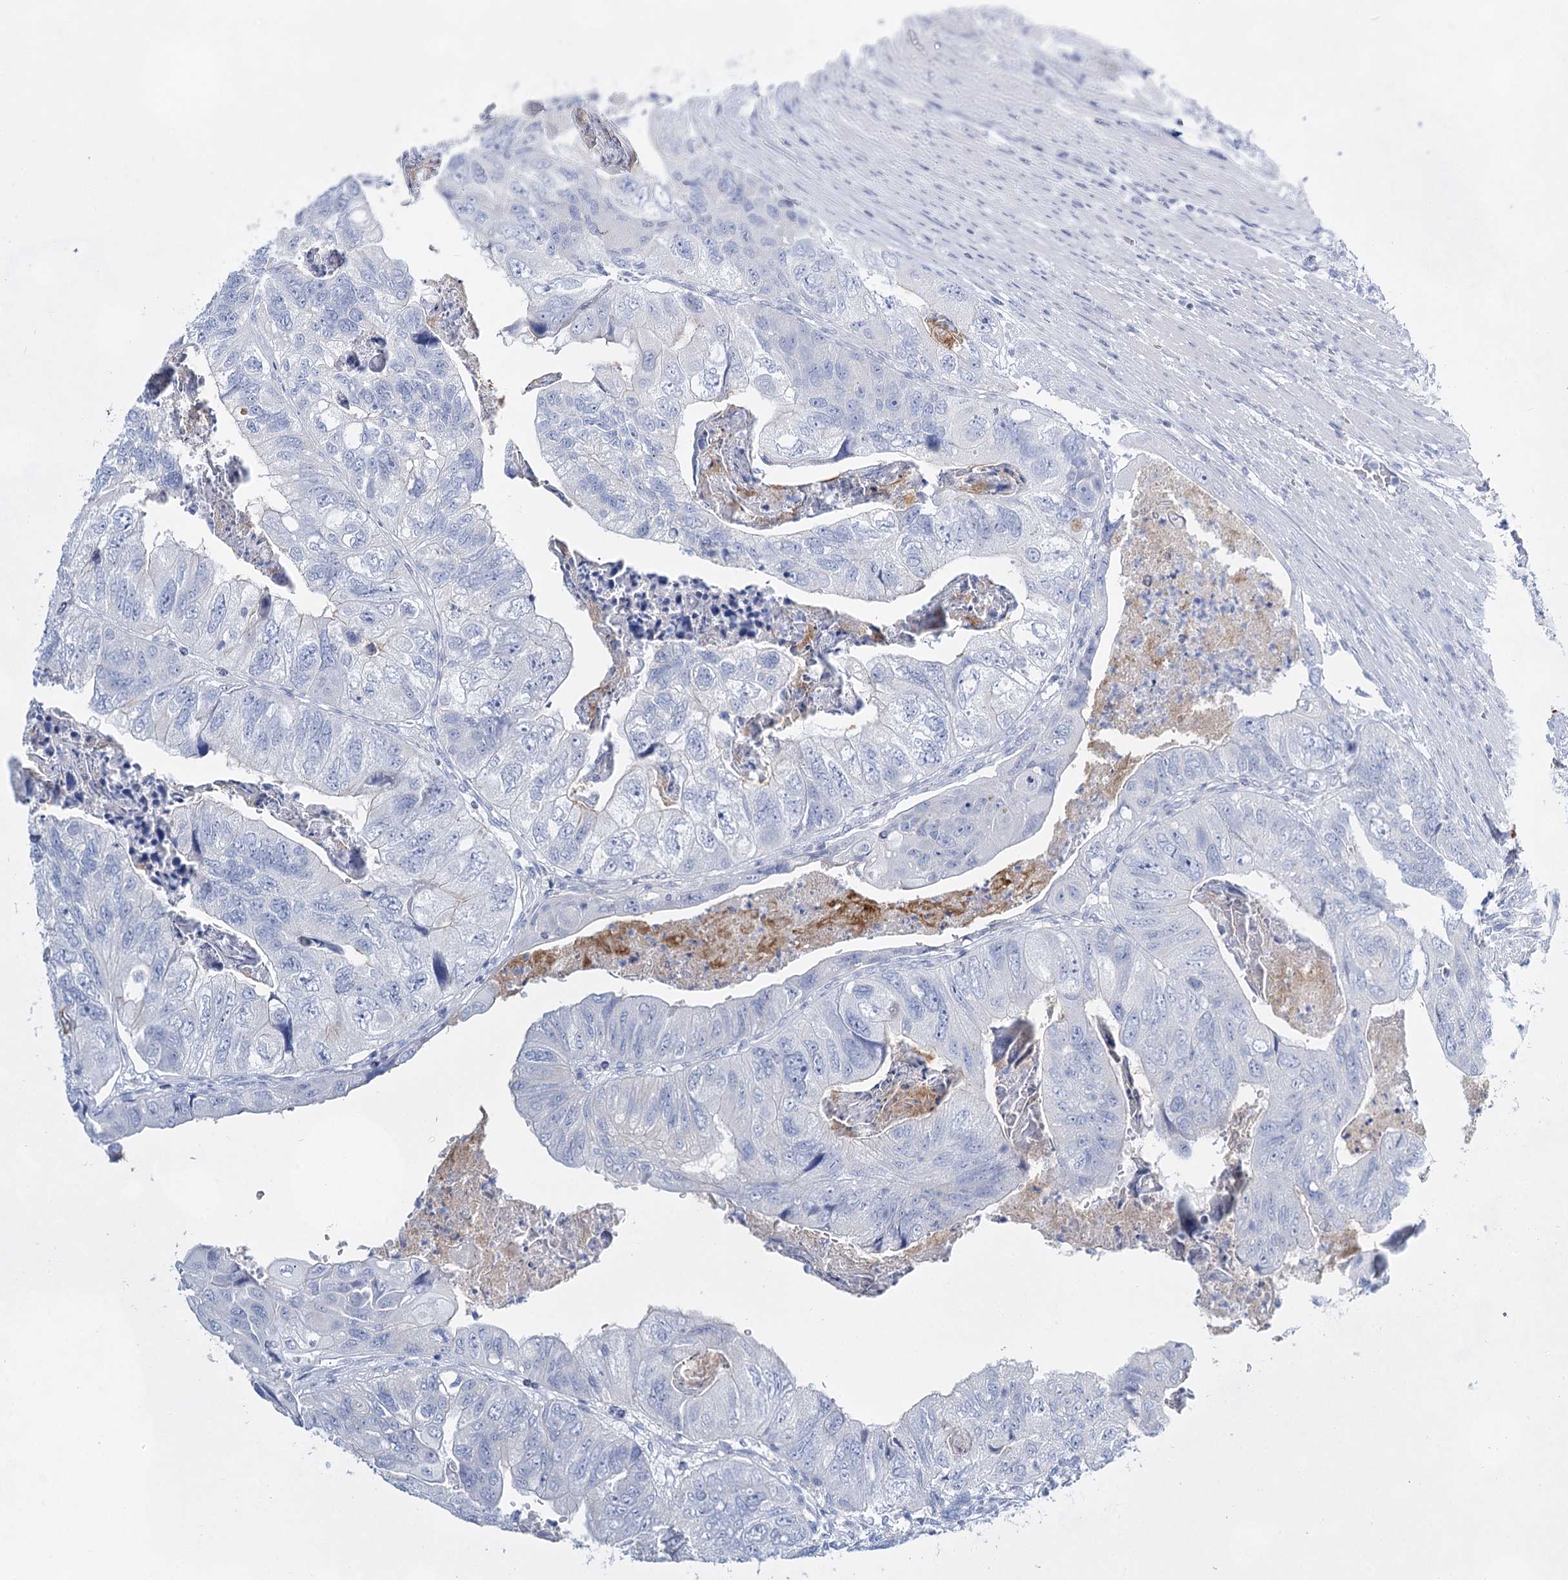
{"staining": {"intensity": "negative", "quantity": "none", "location": "none"}, "tissue": "colorectal cancer", "cell_type": "Tumor cells", "image_type": "cancer", "snomed": [{"axis": "morphology", "description": "Adenocarcinoma, NOS"}, {"axis": "topography", "description": "Rectum"}], "caption": "Protein analysis of colorectal cancer (adenocarcinoma) demonstrates no significant expression in tumor cells.", "gene": "SLC17A2", "patient": {"sex": "male", "age": 63}}